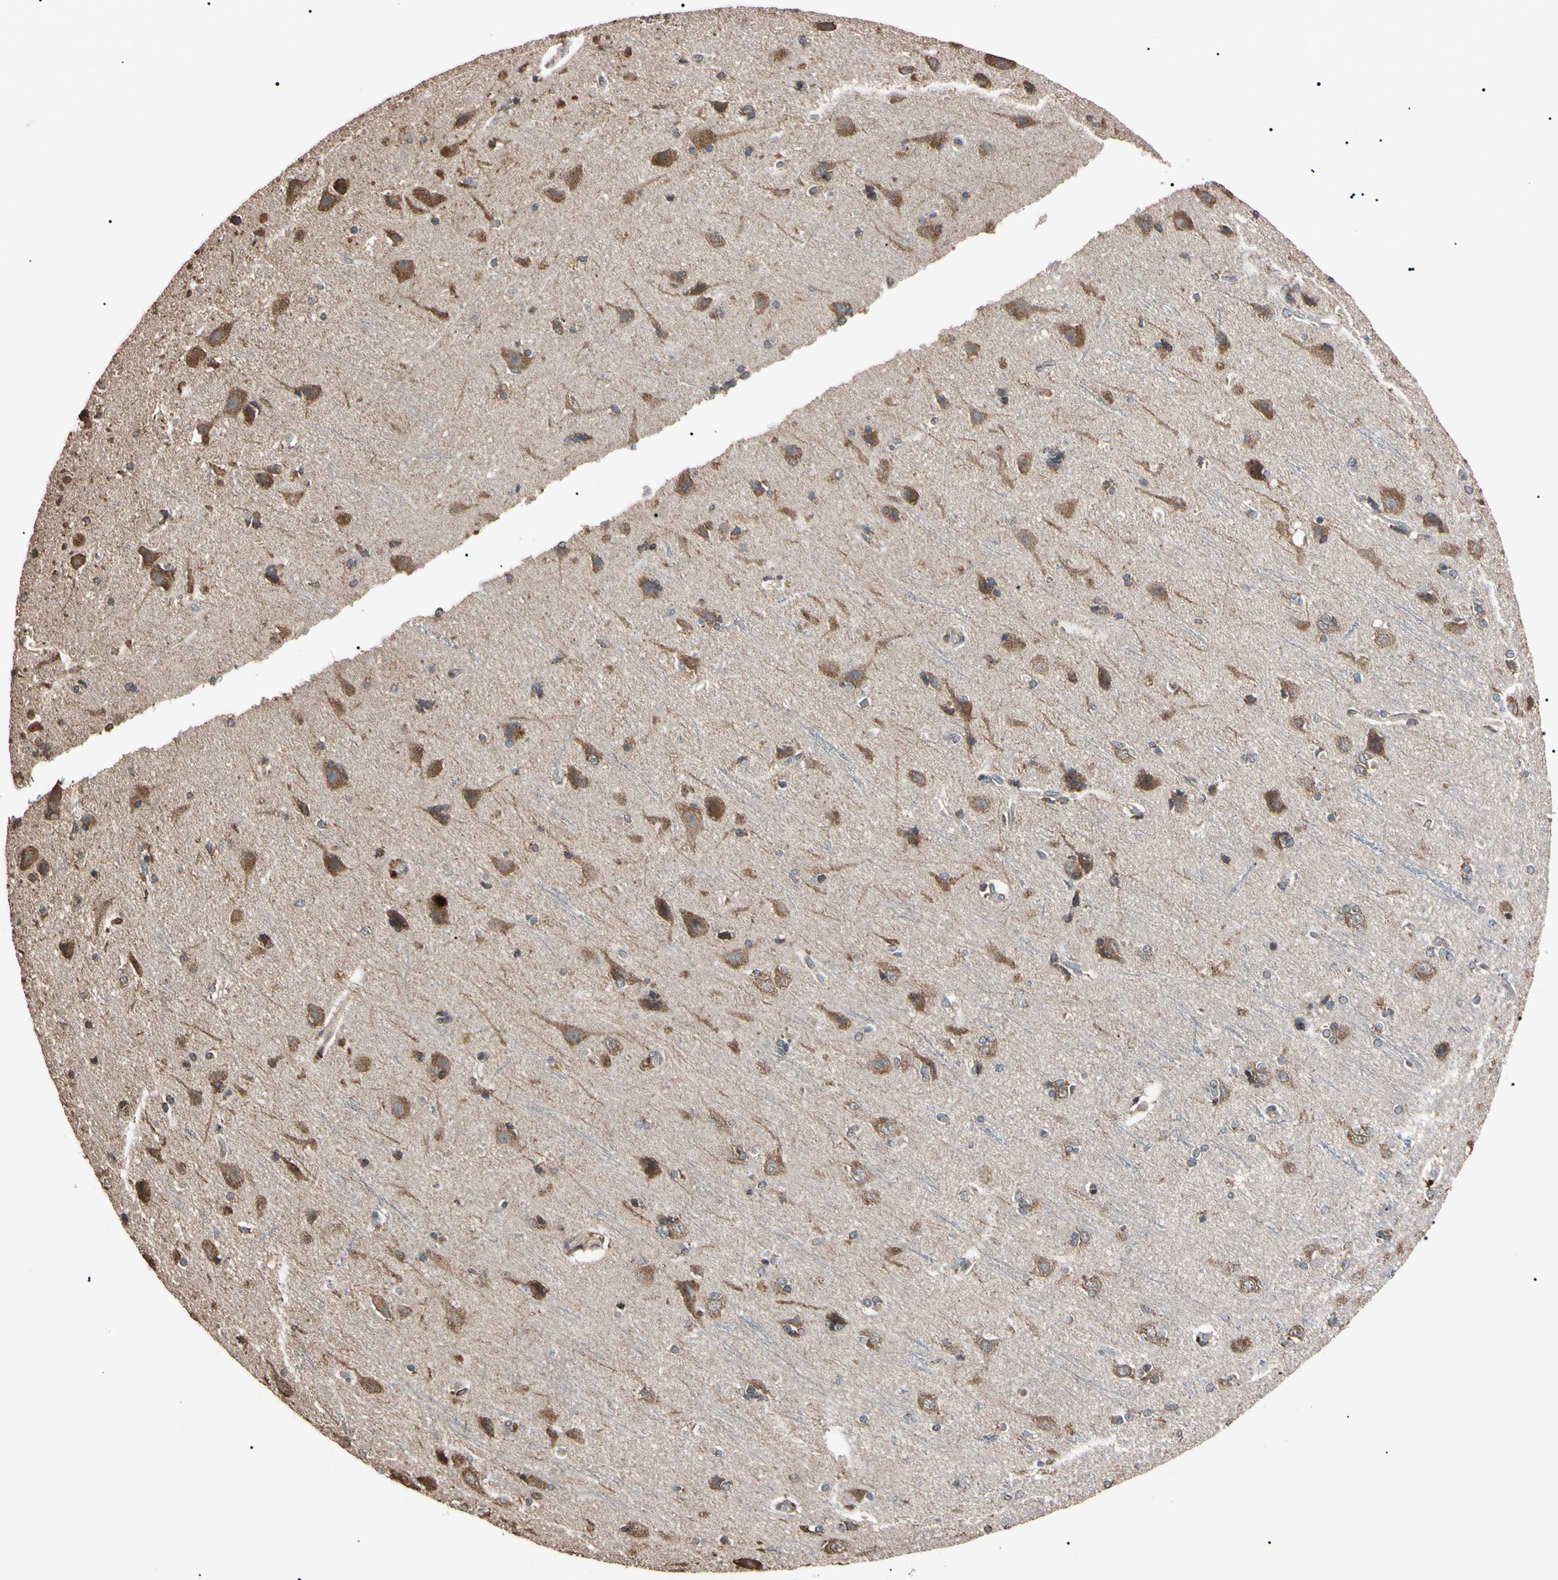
{"staining": {"intensity": "weak", "quantity": ">75%", "location": "cytoplasmic/membranous"}, "tissue": "cerebral cortex", "cell_type": "Endothelial cells", "image_type": "normal", "snomed": [{"axis": "morphology", "description": "Normal tissue, NOS"}, {"axis": "topography", "description": "Cerebral cortex"}], "caption": "Human cerebral cortex stained with a brown dye exhibits weak cytoplasmic/membranous positive expression in about >75% of endothelial cells.", "gene": "TNFRSF1A", "patient": {"sex": "female", "age": 54}}